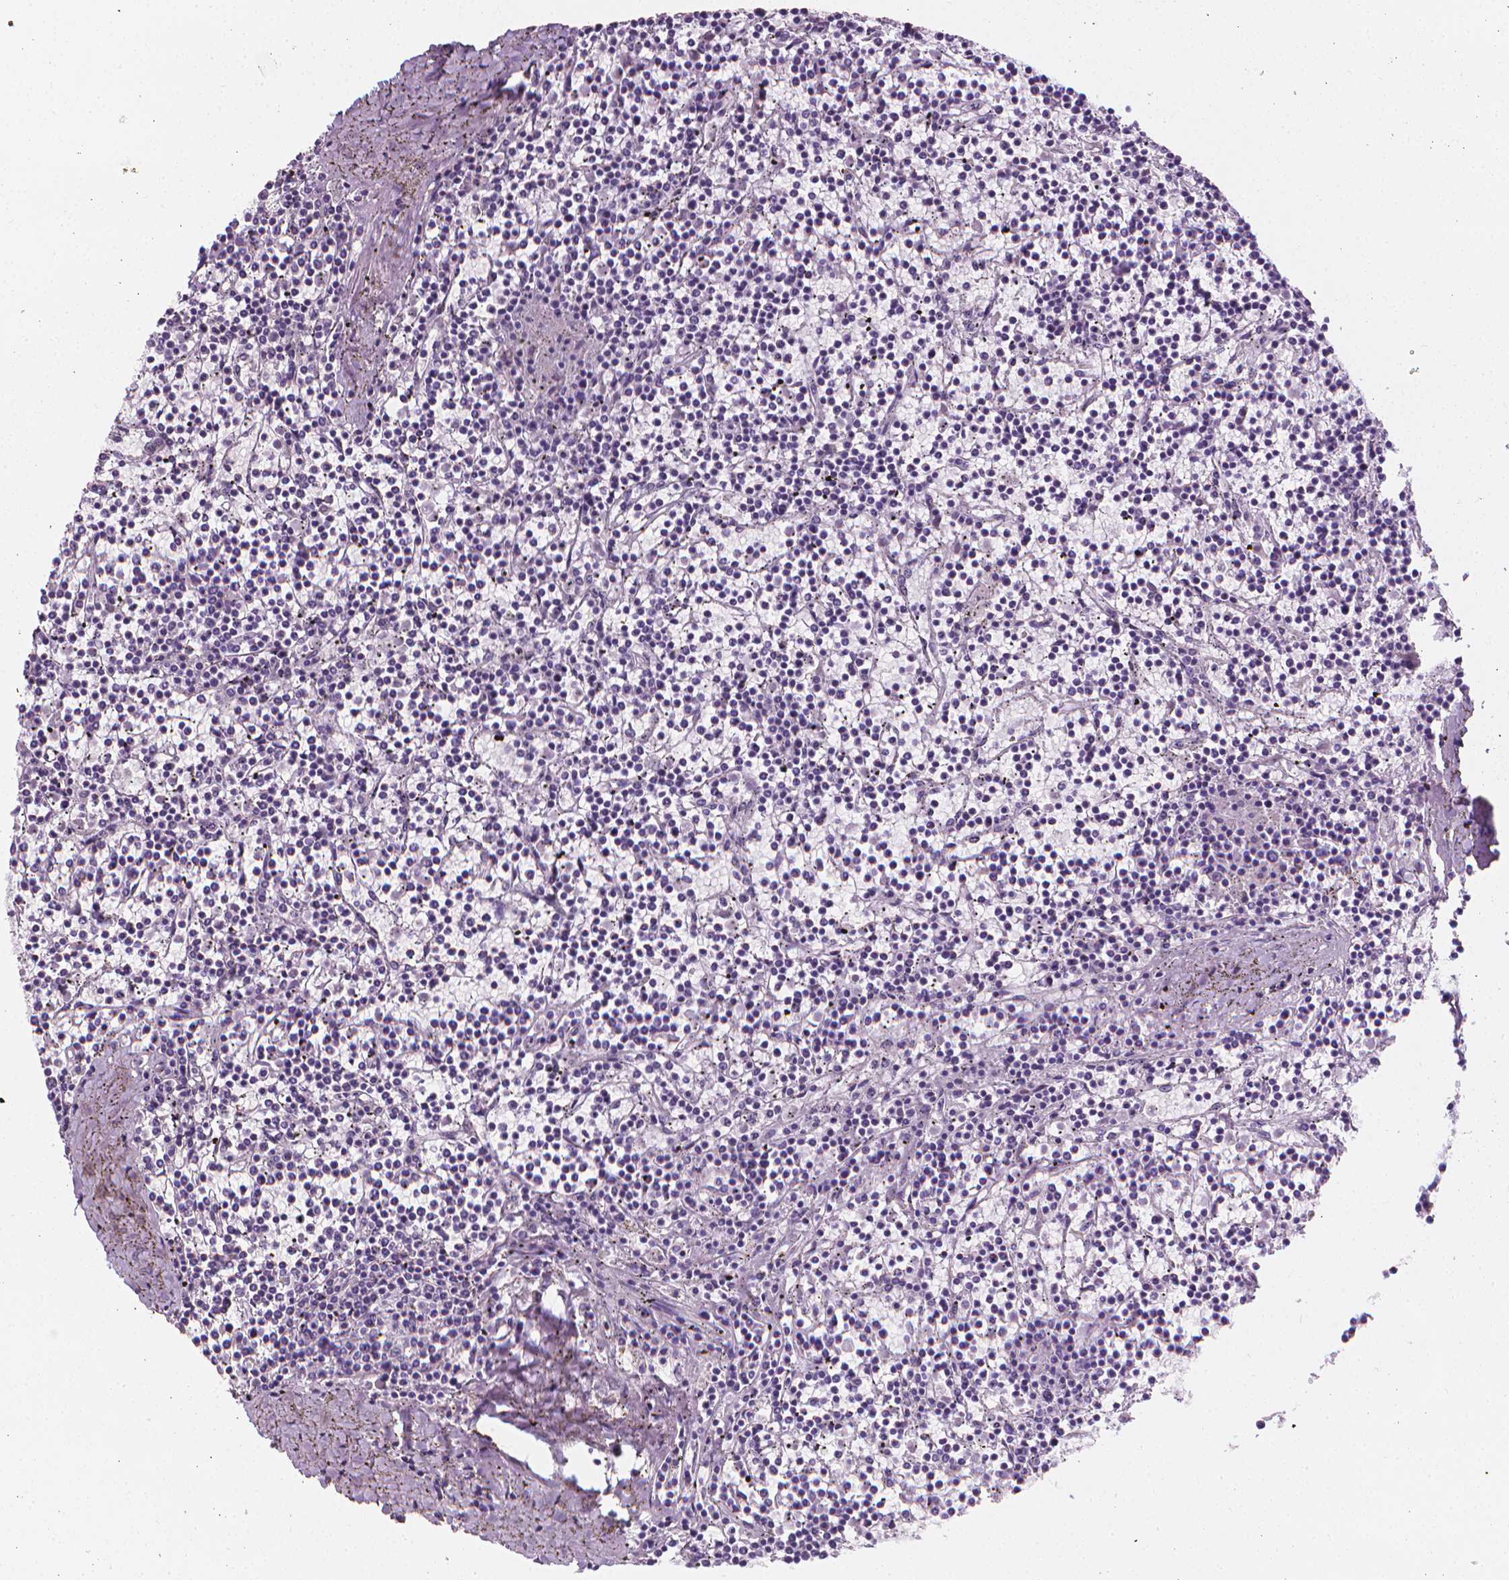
{"staining": {"intensity": "negative", "quantity": "none", "location": "none"}, "tissue": "lymphoma", "cell_type": "Tumor cells", "image_type": "cancer", "snomed": [{"axis": "morphology", "description": "Malignant lymphoma, non-Hodgkin's type, Low grade"}, {"axis": "topography", "description": "Spleen"}], "caption": "This is an immunohistochemistry (IHC) image of human lymphoma. There is no positivity in tumor cells.", "gene": "DCAF8L1", "patient": {"sex": "female", "age": 19}}